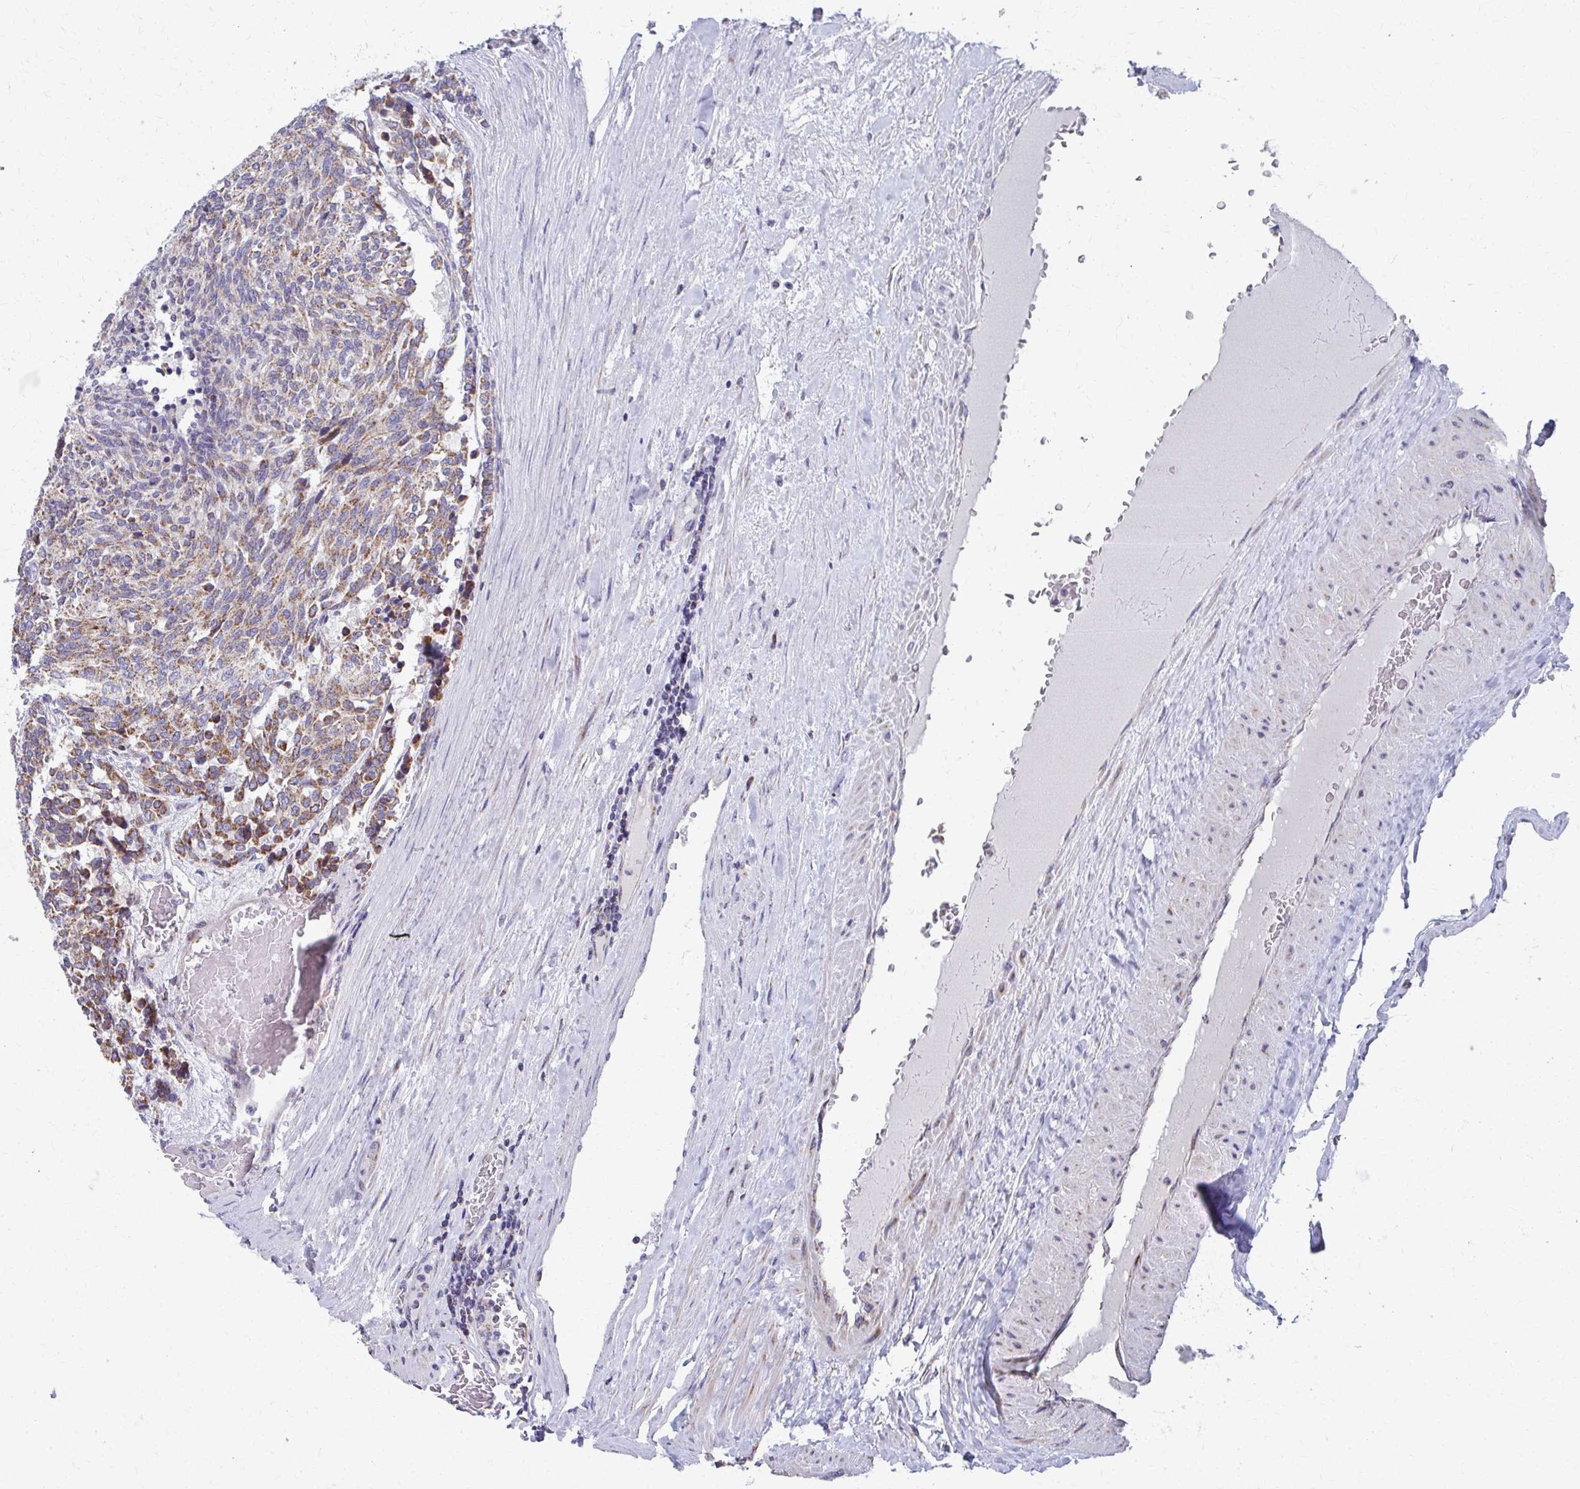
{"staining": {"intensity": "moderate", "quantity": "25%-75%", "location": "cytoplasmic/membranous"}, "tissue": "carcinoid", "cell_type": "Tumor cells", "image_type": "cancer", "snomed": [{"axis": "morphology", "description": "Carcinoid, malignant, NOS"}, {"axis": "topography", "description": "Pancreas"}], "caption": "IHC of carcinoid (malignant) displays medium levels of moderate cytoplasmic/membranous staining in approximately 25%-75% of tumor cells.", "gene": "RCC1L", "patient": {"sex": "female", "age": 54}}